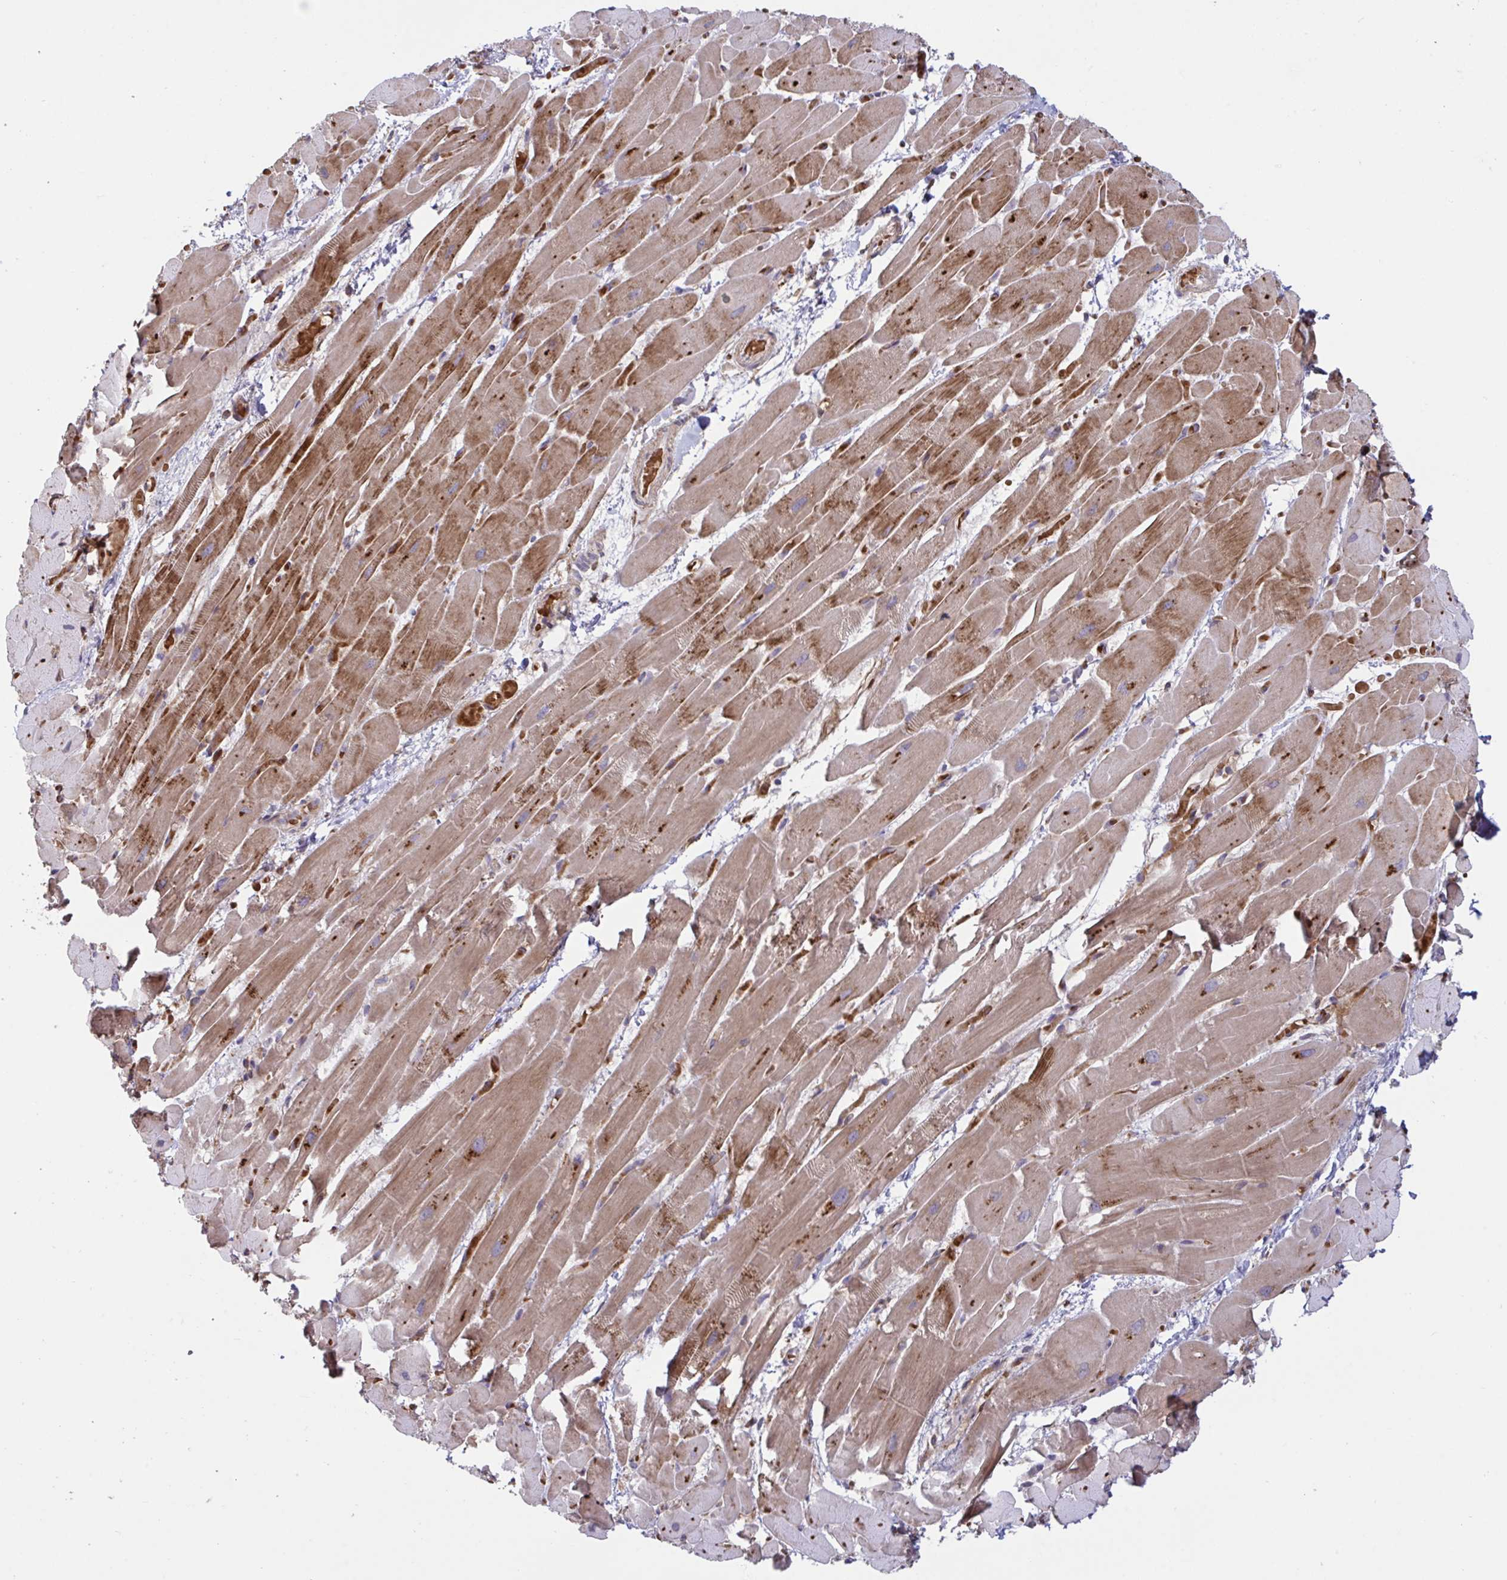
{"staining": {"intensity": "moderate", "quantity": ">75%", "location": "cytoplasmic/membranous"}, "tissue": "heart muscle", "cell_type": "Cardiomyocytes", "image_type": "normal", "snomed": [{"axis": "morphology", "description": "Normal tissue, NOS"}, {"axis": "topography", "description": "Heart"}], "caption": "Unremarkable heart muscle reveals moderate cytoplasmic/membranous positivity in approximately >75% of cardiomyocytes.", "gene": "IL1R1", "patient": {"sex": "male", "age": 37}}